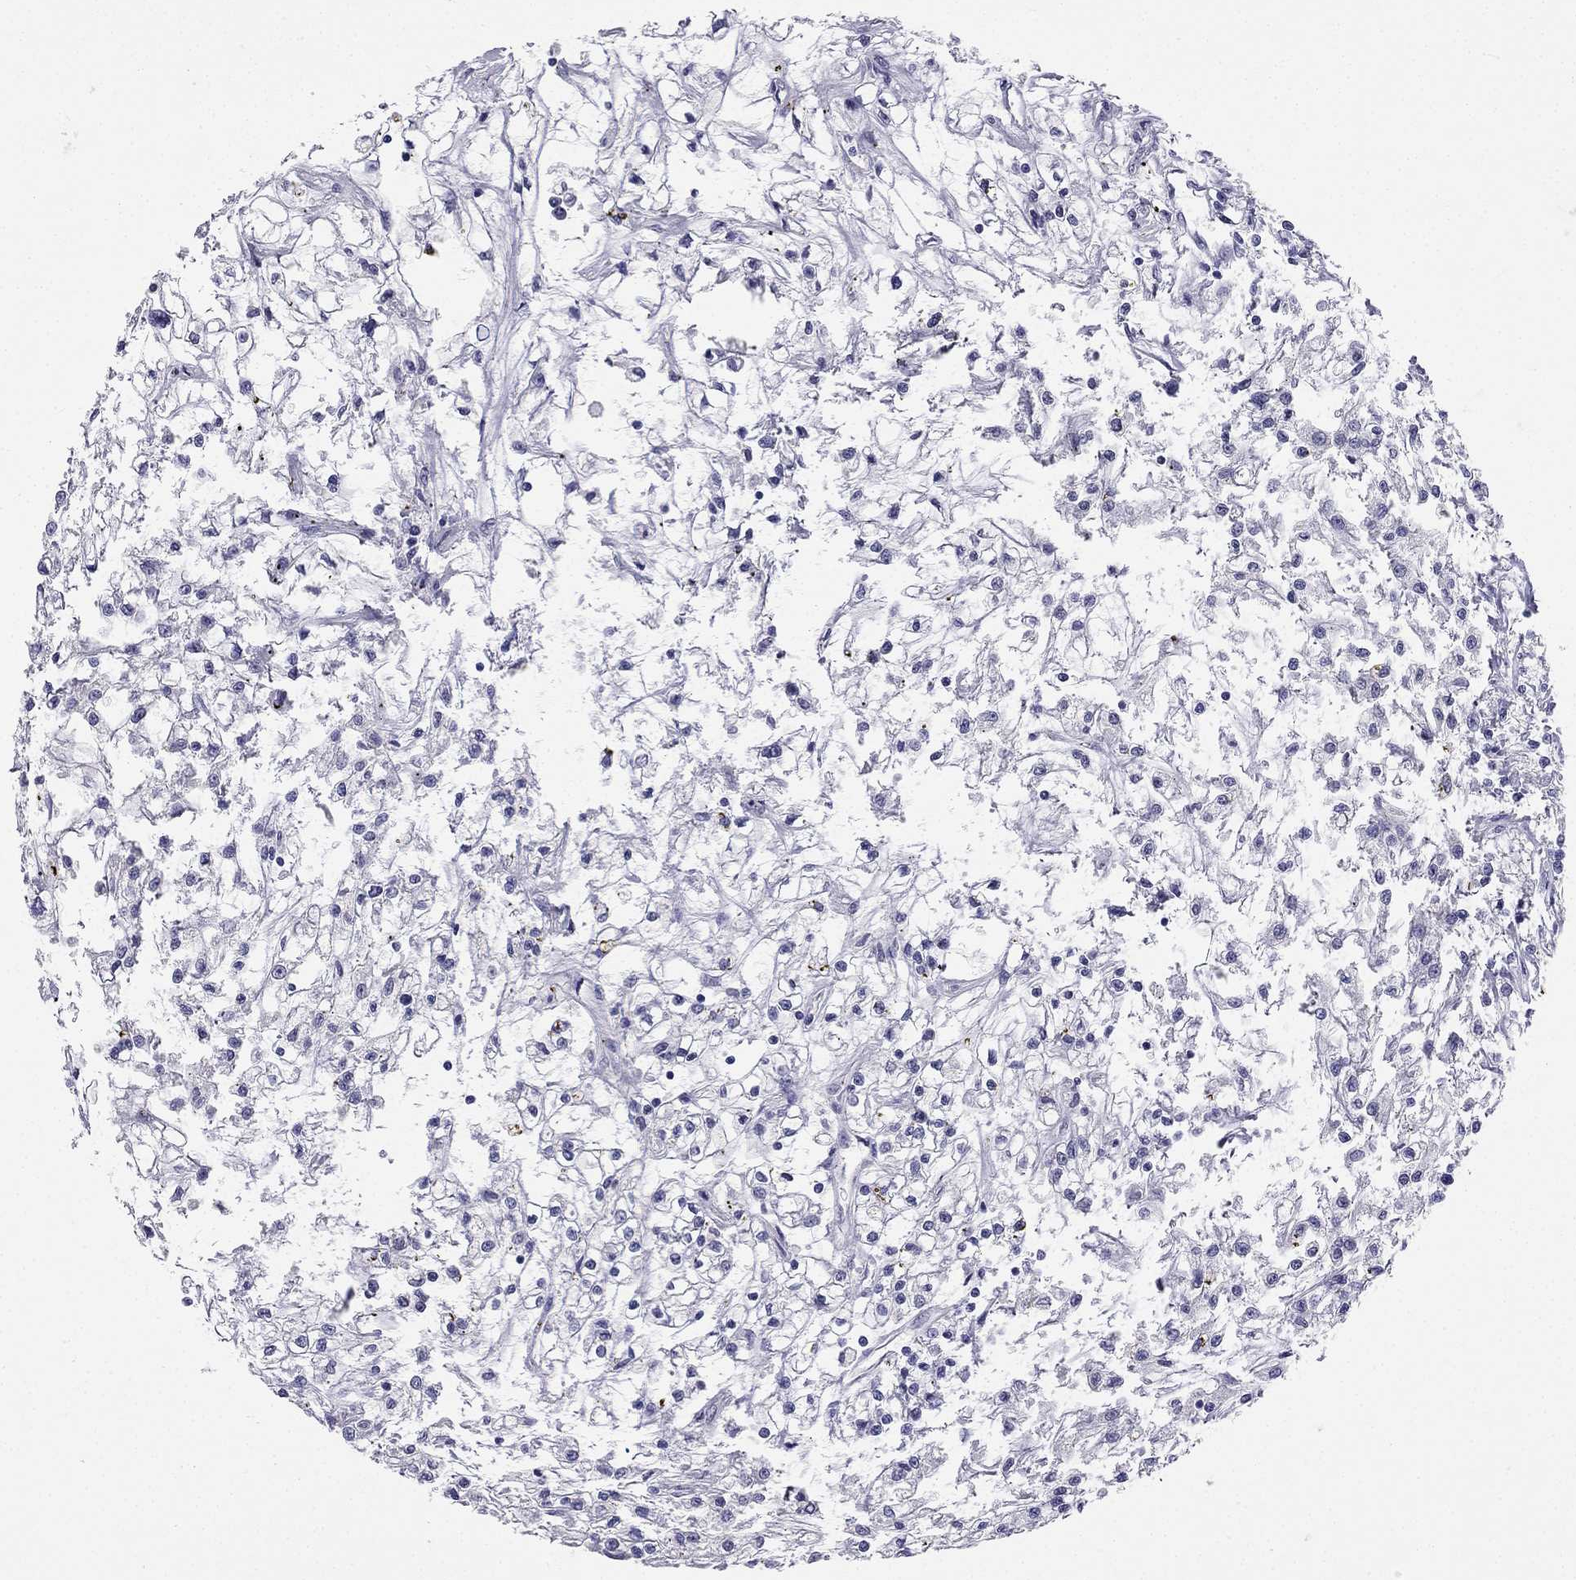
{"staining": {"intensity": "negative", "quantity": "none", "location": "none"}, "tissue": "renal cancer", "cell_type": "Tumor cells", "image_type": "cancer", "snomed": [{"axis": "morphology", "description": "Adenocarcinoma, NOS"}, {"axis": "topography", "description": "Kidney"}], "caption": "Image shows no significant protein positivity in tumor cells of renal adenocarcinoma.", "gene": "C16orf89", "patient": {"sex": "female", "age": 59}}